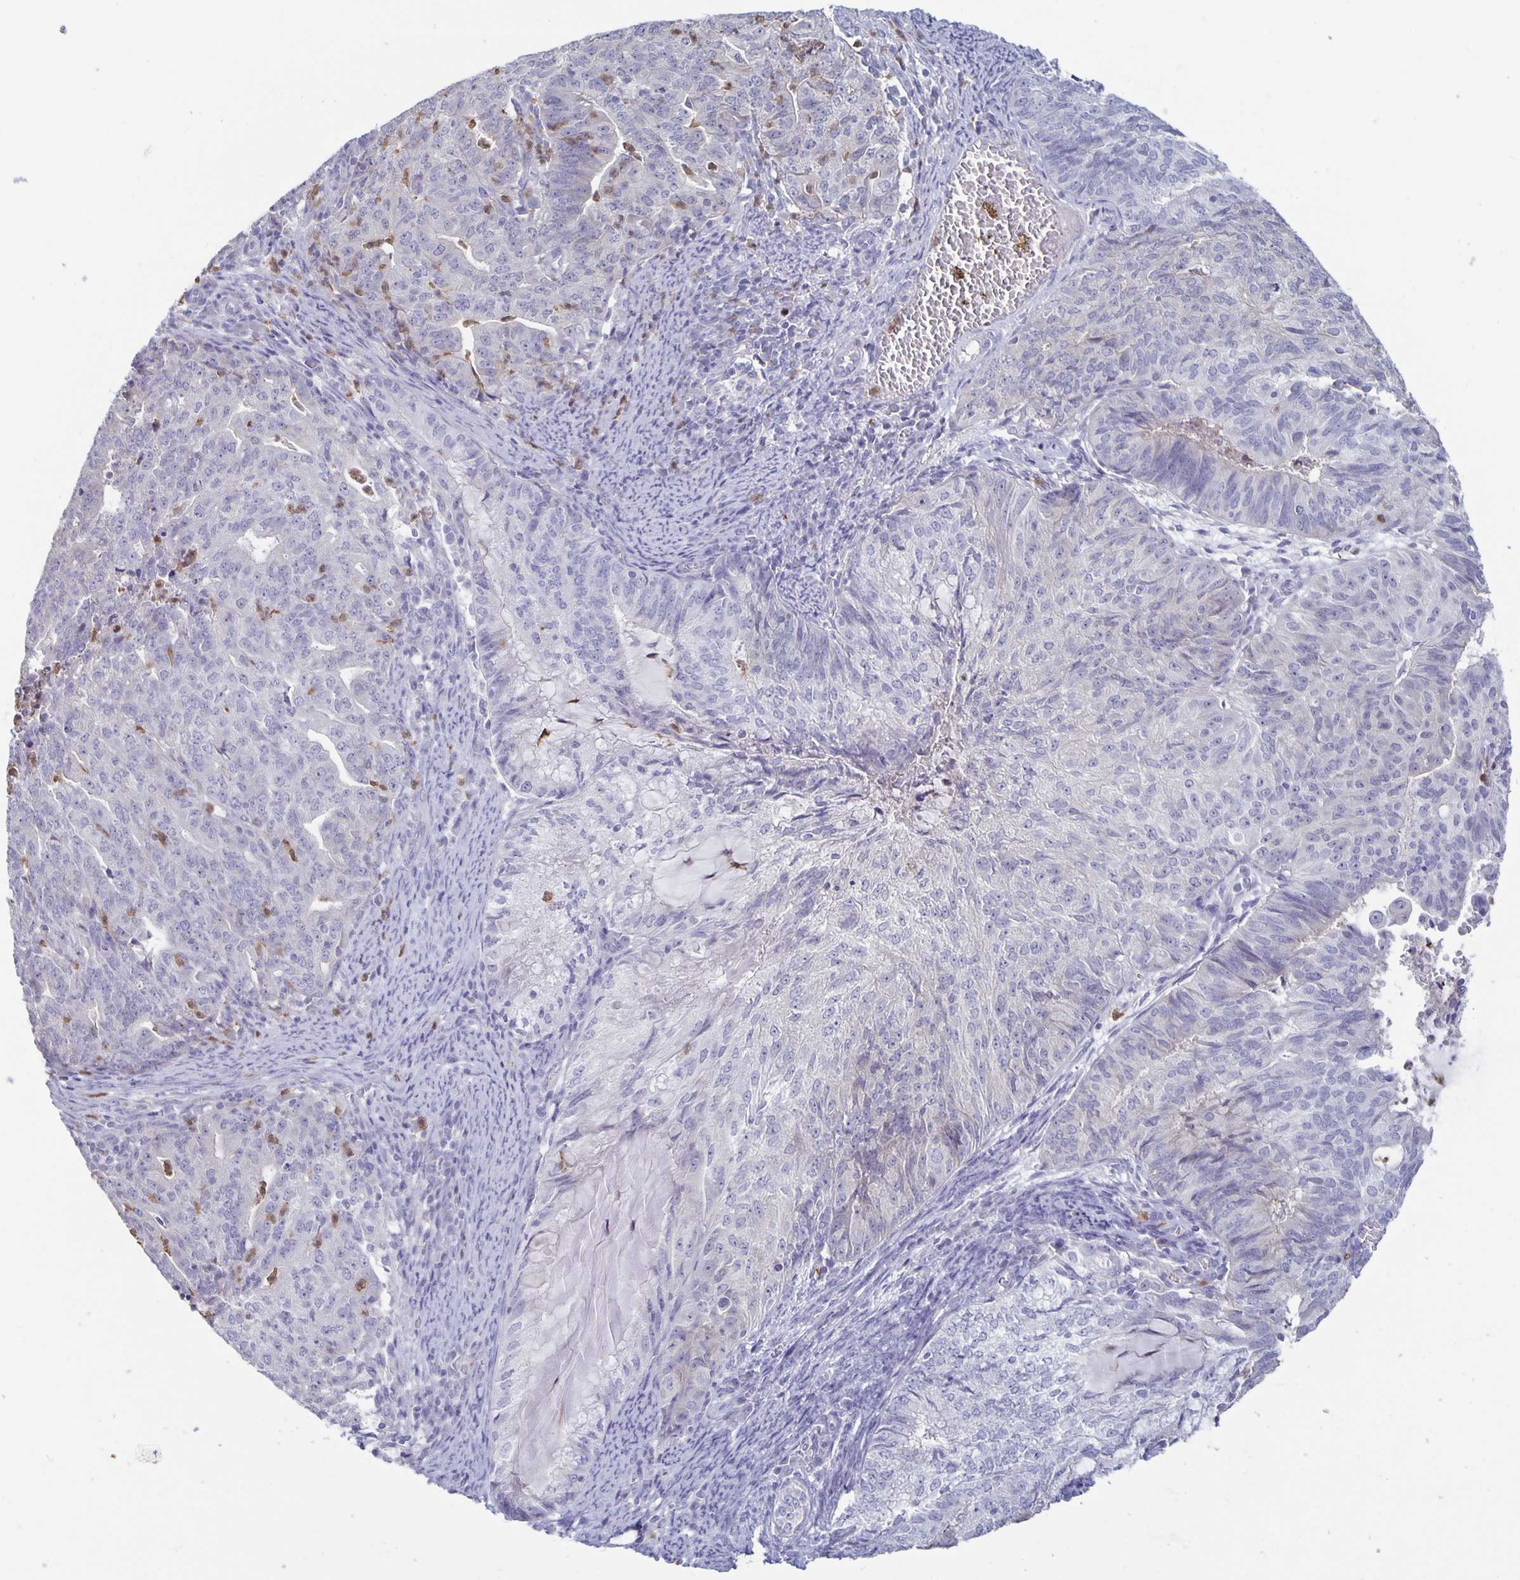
{"staining": {"intensity": "negative", "quantity": "none", "location": "none"}, "tissue": "endometrial cancer", "cell_type": "Tumor cells", "image_type": "cancer", "snomed": [{"axis": "morphology", "description": "Adenocarcinoma, NOS"}, {"axis": "topography", "description": "Endometrium"}], "caption": "A micrograph of adenocarcinoma (endometrial) stained for a protein exhibits no brown staining in tumor cells. The staining was performed using DAB (3,3'-diaminobenzidine) to visualize the protein expression in brown, while the nuclei were stained in blue with hematoxylin (Magnification: 20x).", "gene": "PLCB3", "patient": {"sex": "female", "age": 82}}